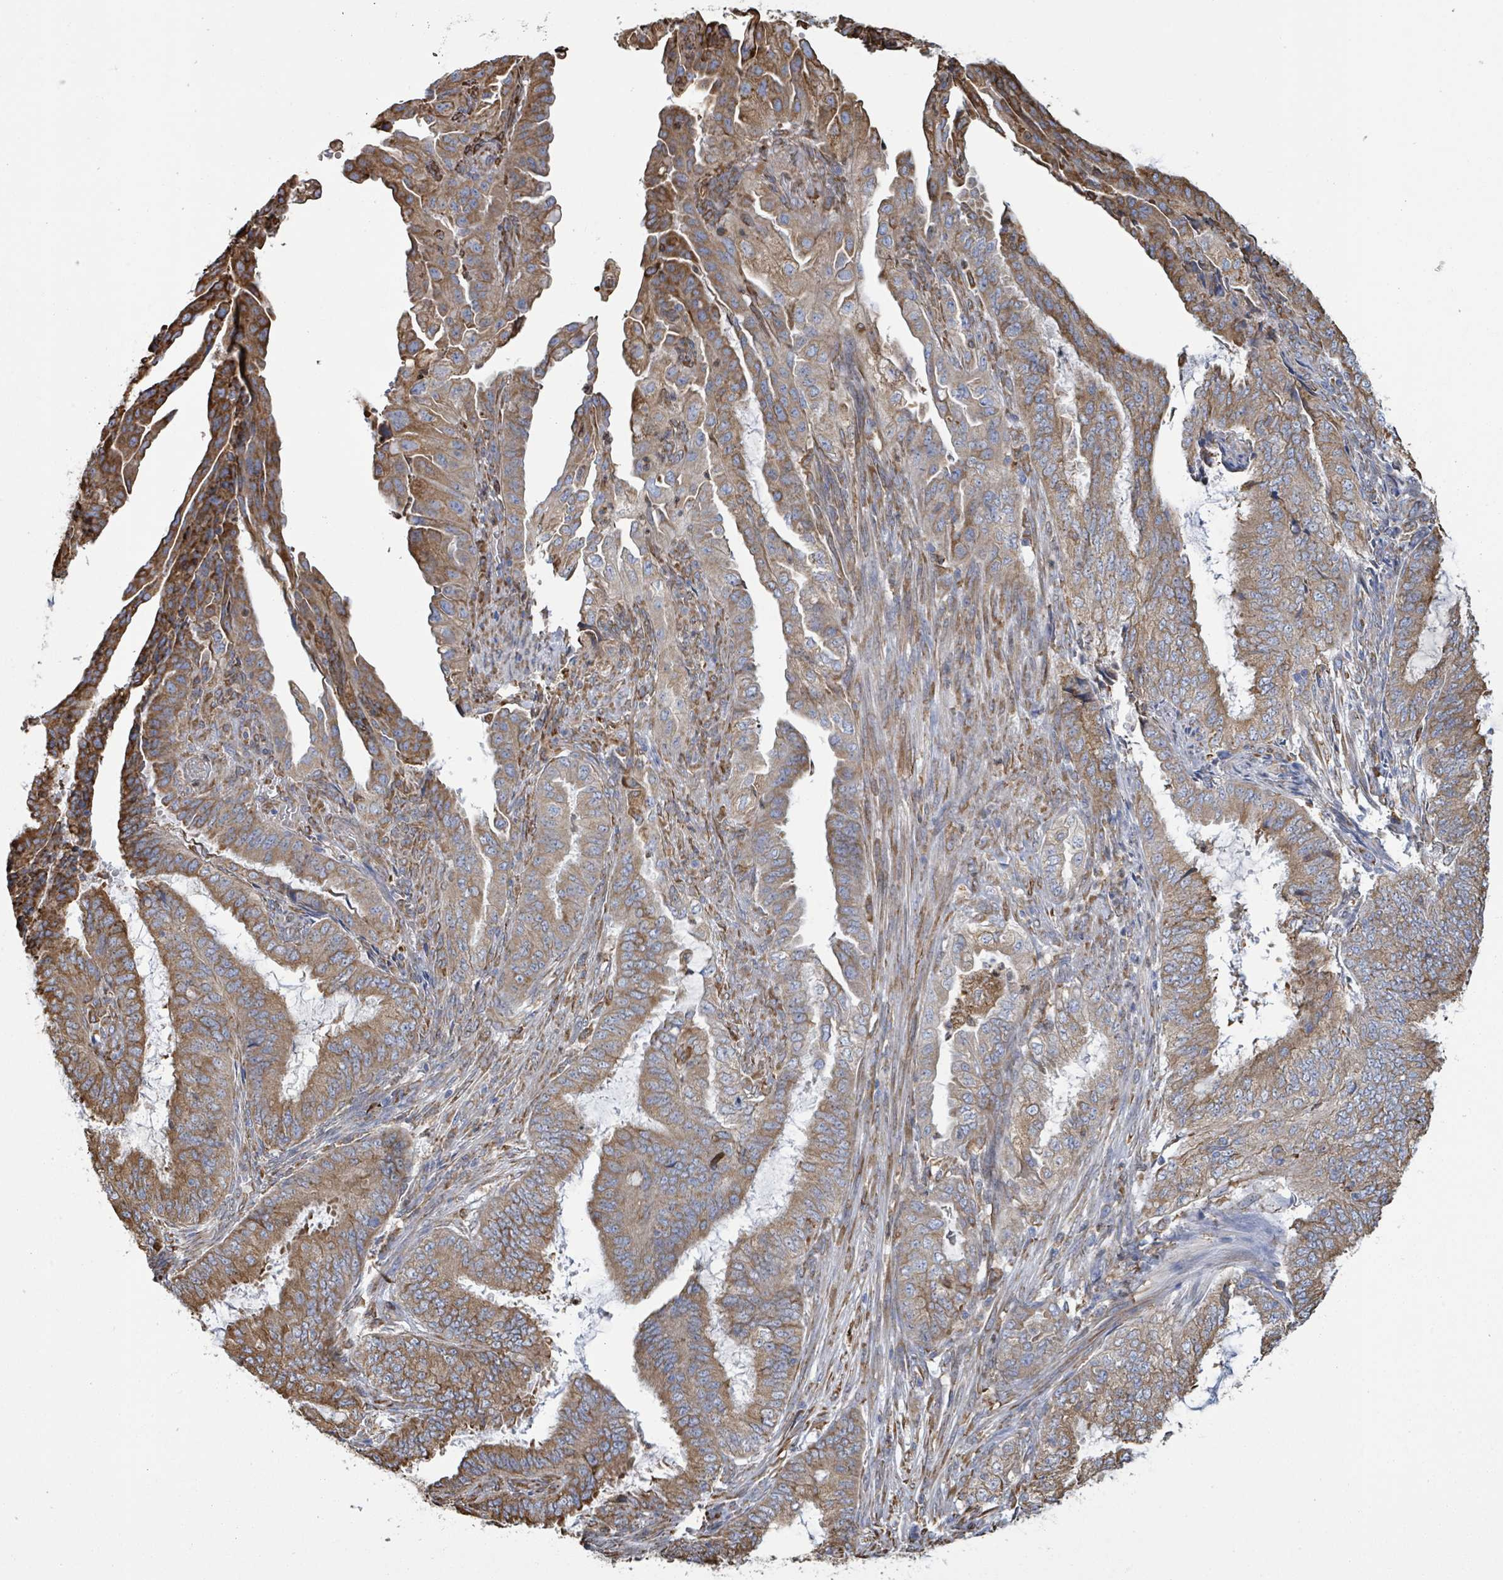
{"staining": {"intensity": "moderate", "quantity": ">75%", "location": "cytoplasmic/membranous"}, "tissue": "endometrial cancer", "cell_type": "Tumor cells", "image_type": "cancer", "snomed": [{"axis": "morphology", "description": "Adenocarcinoma, NOS"}, {"axis": "topography", "description": "Endometrium"}], "caption": "Protein analysis of endometrial cancer tissue shows moderate cytoplasmic/membranous expression in about >75% of tumor cells.", "gene": "RFPL4A", "patient": {"sex": "female", "age": 51}}